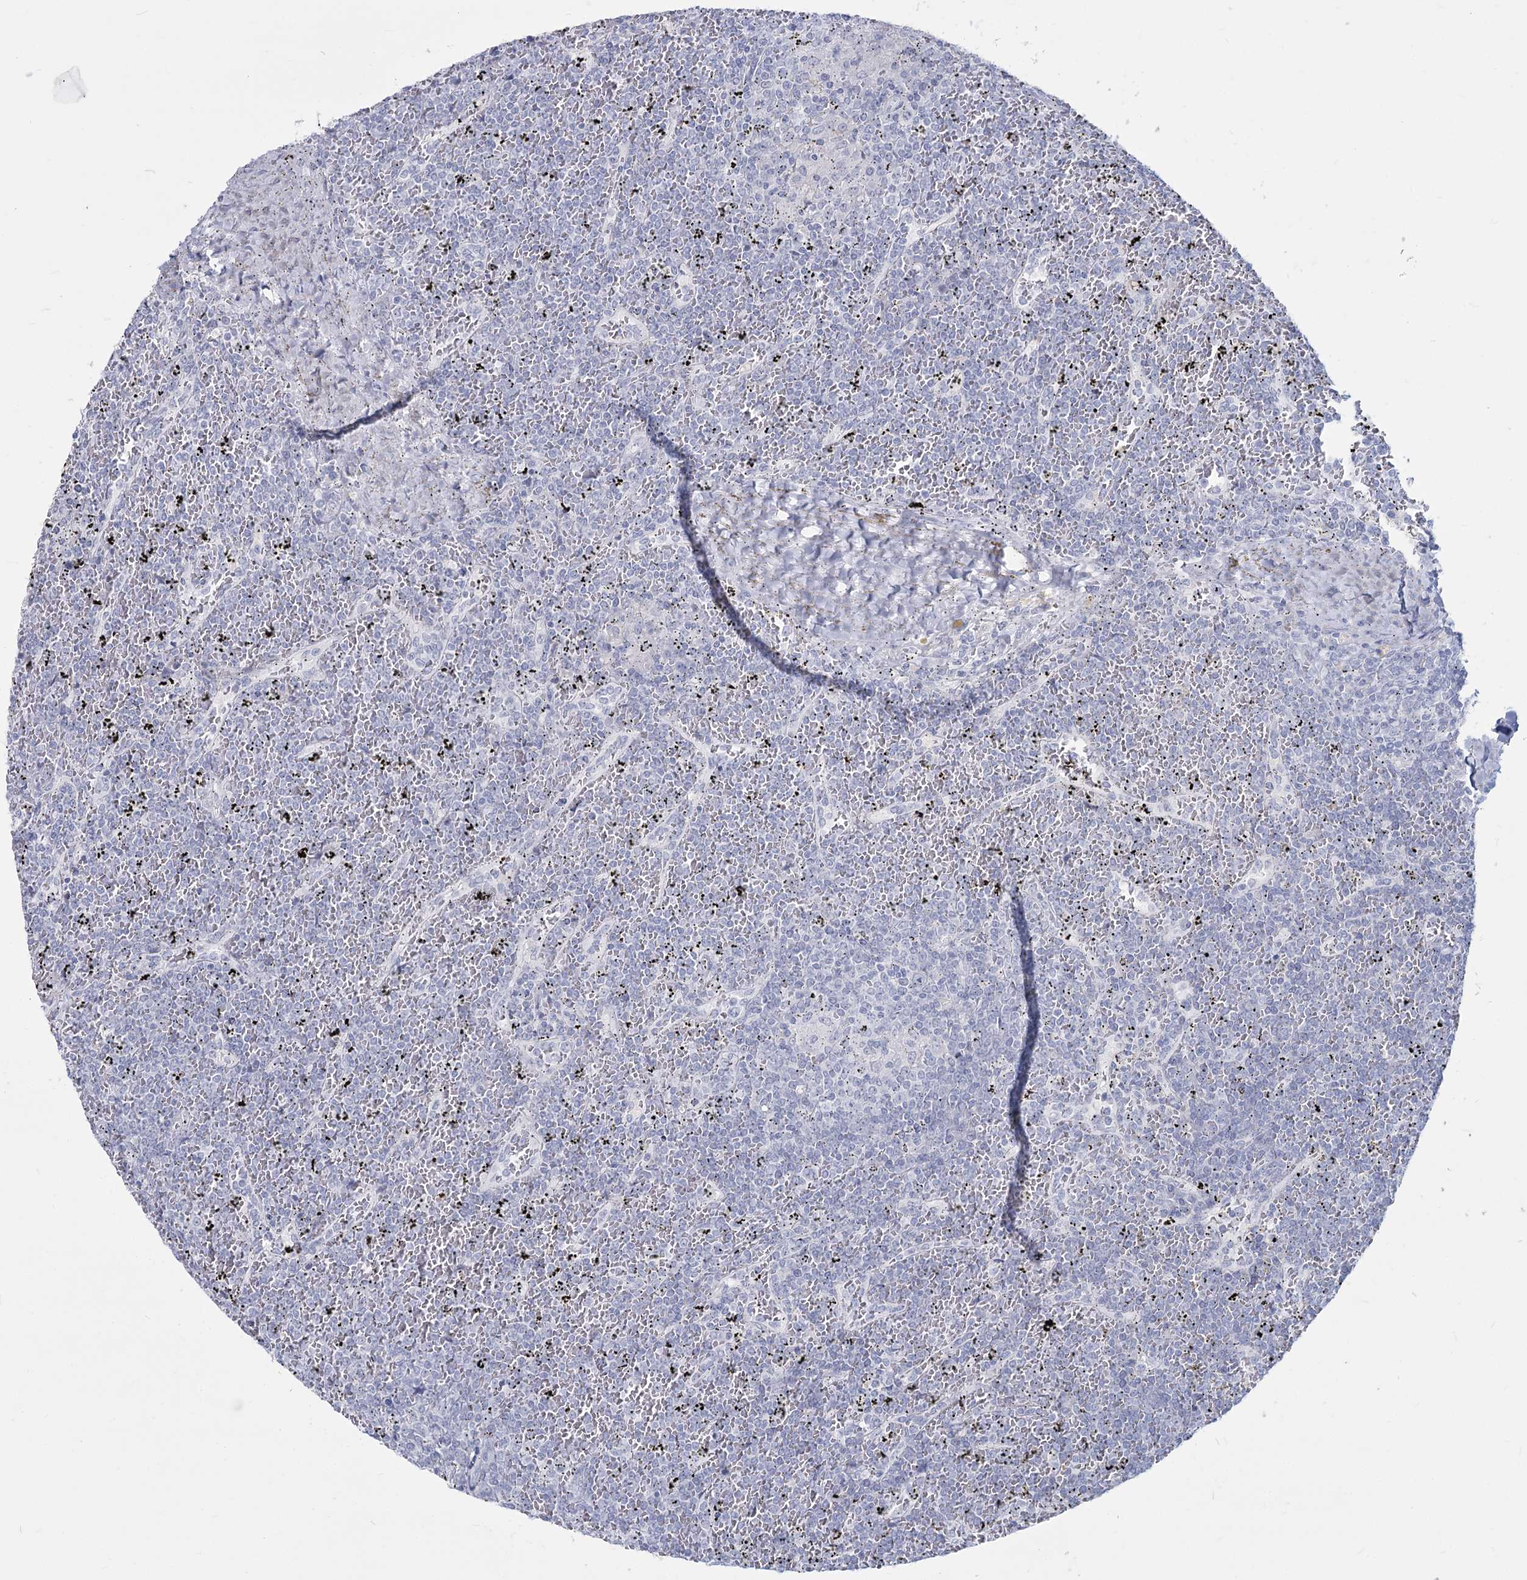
{"staining": {"intensity": "negative", "quantity": "none", "location": "none"}, "tissue": "lymphoma", "cell_type": "Tumor cells", "image_type": "cancer", "snomed": [{"axis": "morphology", "description": "Malignant lymphoma, non-Hodgkin's type, Low grade"}, {"axis": "topography", "description": "Spleen"}], "caption": "A histopathology image of human lymphoma is negative for staining in tumor cells.", "gene": "SLC6A19", "patient": {"sex": "female", "age": 19}}